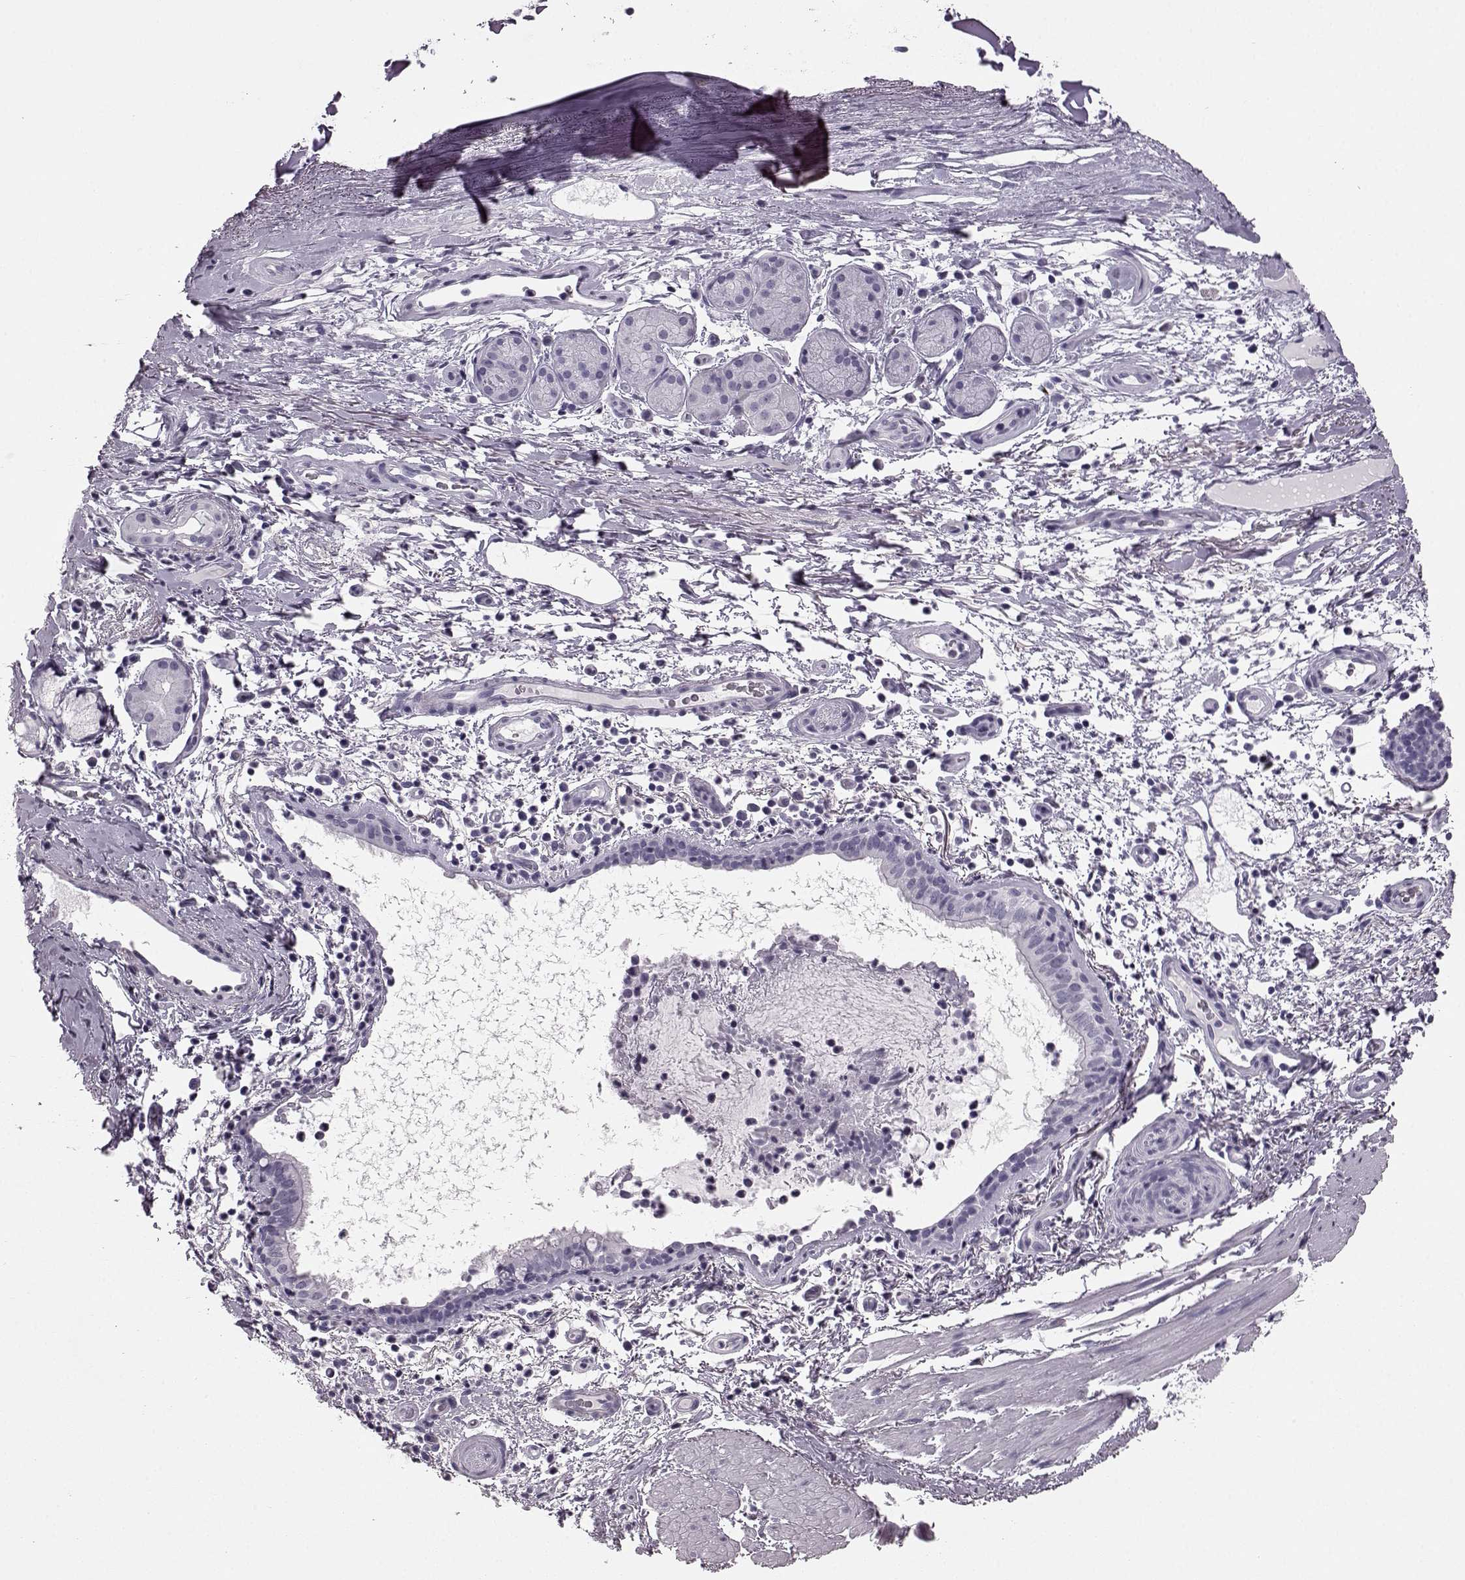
{"staining": {"intensity": "negative", "quantity": "none", "location": "none"}, "tissue": "bronchus", "cell_type": "Respiratory epithelial cells", "image_type": "normal", "snomed": [{"axis": "morphology", "description": "Normal tissue, NOS"}, {"axis": "topography", "description": "Bronchus"}], "caption": "A photomicrograph of bronchus stained for a protein demonstrates no brown staining in respiratory epithelial cells. (DAB IHC, high magnification).", "gene": "AIPL1", "patient": {"sex": "female", "age": 64}}